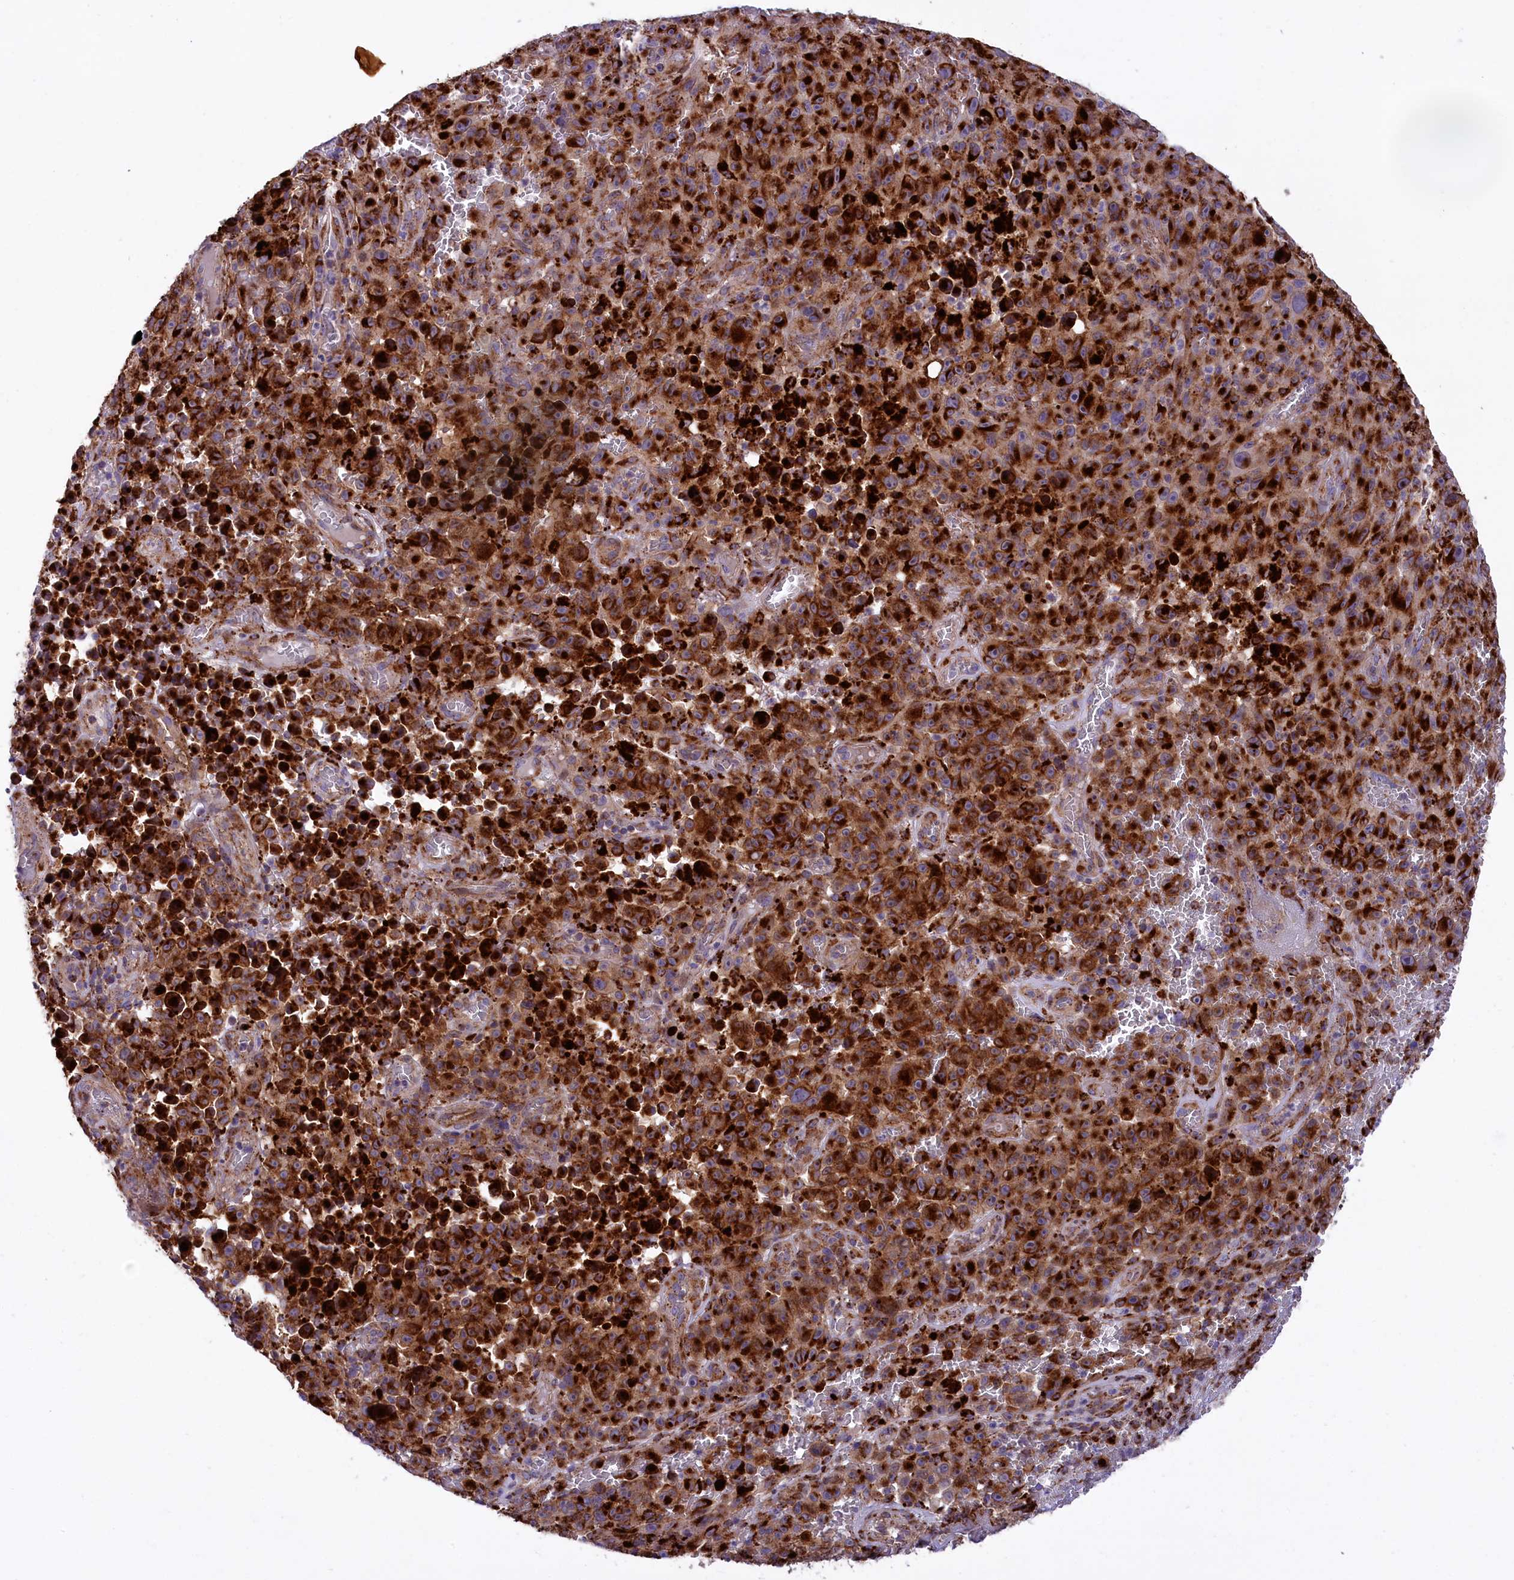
{"staining": {"intensity": "moderate", "quantity": ">75%", "location": "cytoplasmic/membranous"}, "tissue": "melanoma", "cell_type": "Tumor cells", "image_type": "cancer", "snomed": [{"axis": "morphology", "description": "Malignant melanoma, NOS"}, {"axis": "topography", "description": "Skin"}], "caption": "A brown stain highlights moderate cytoplasmic/membranous positivity of a protein in human melanoma tumor cells.", "gene": "MAN2B1", "patient": {"sex": "female", "age": 82}}